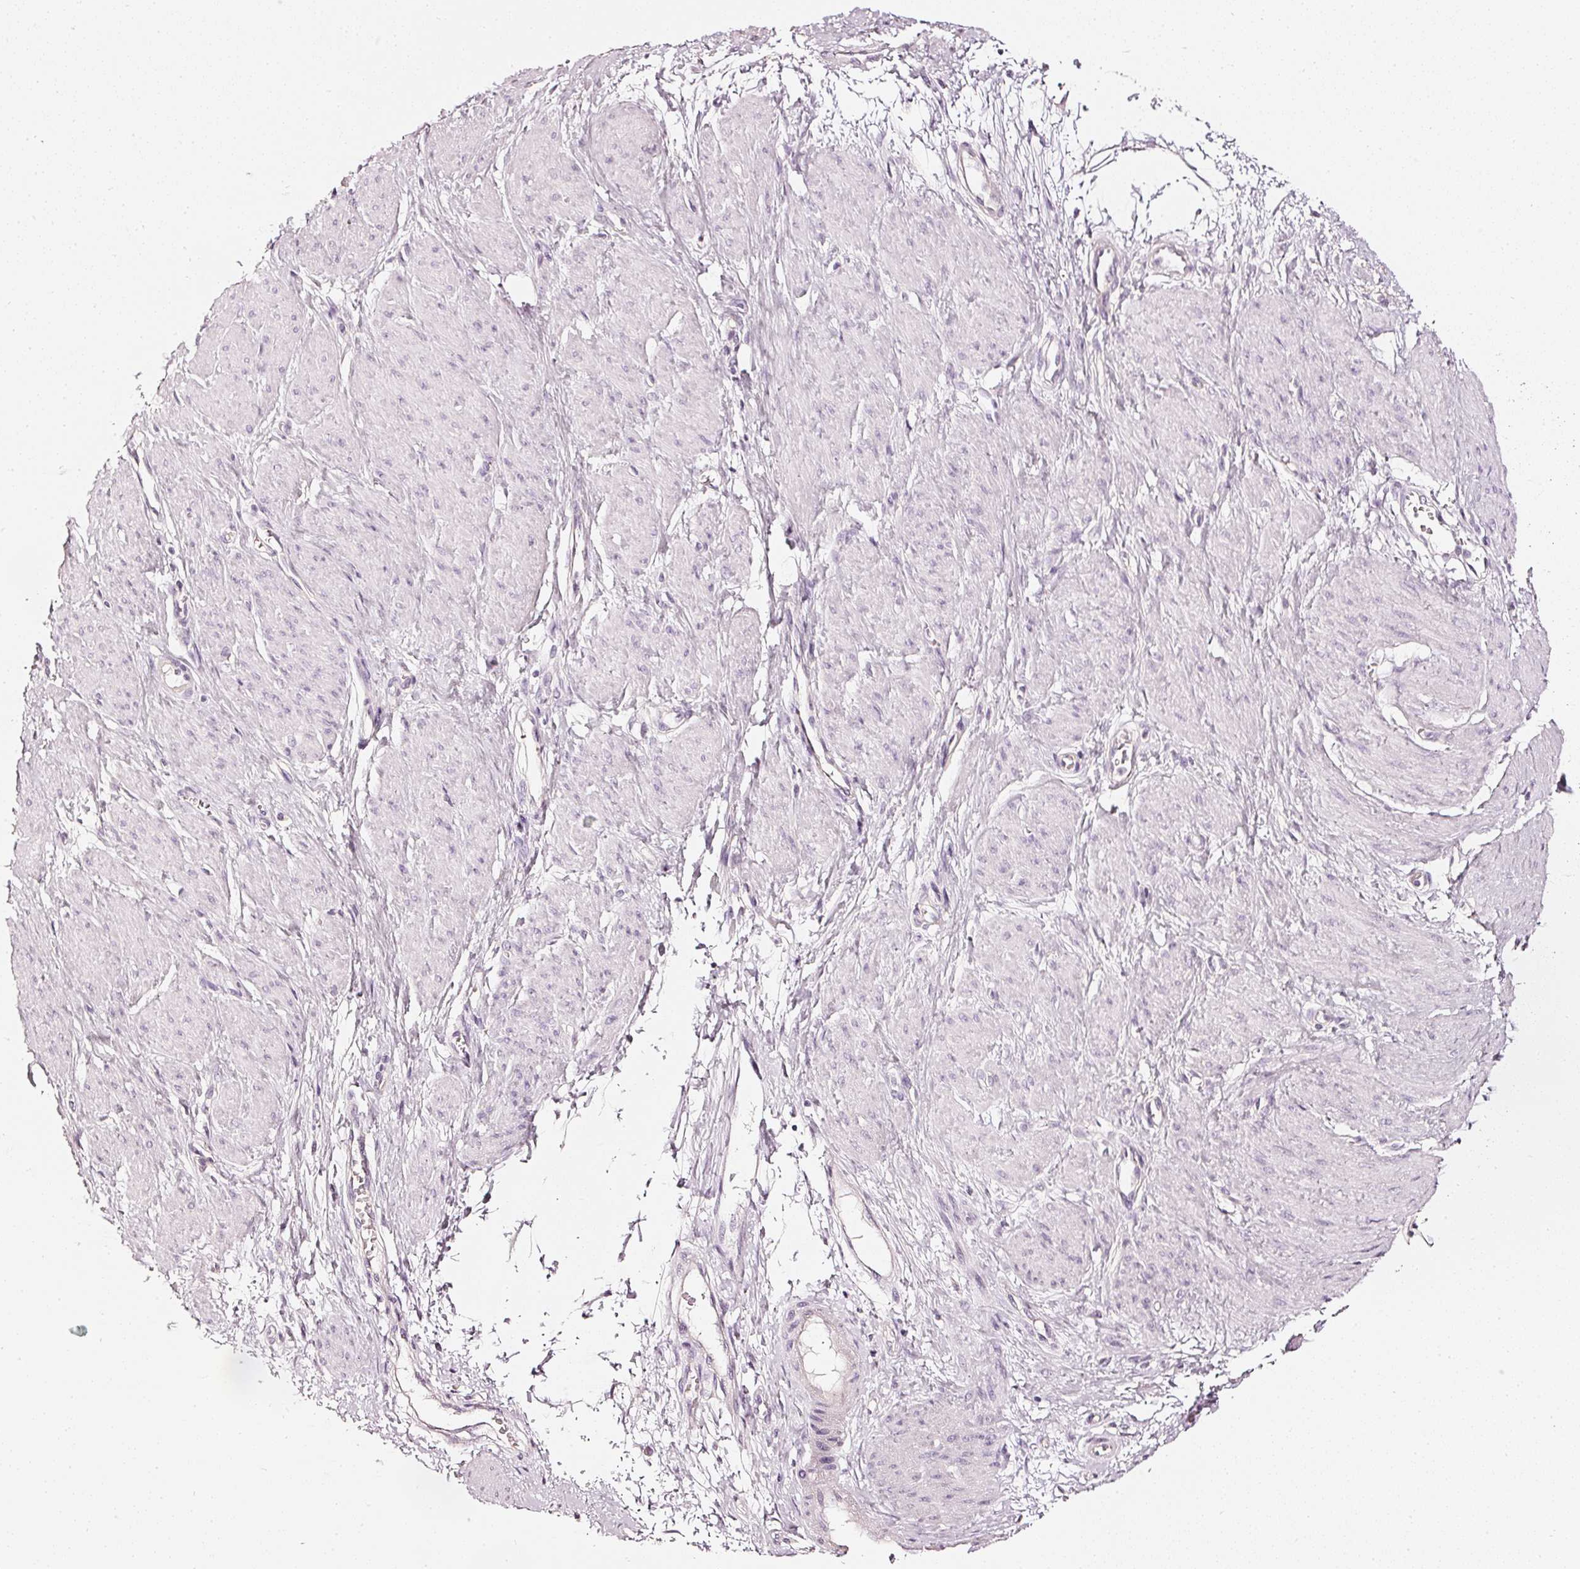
{"staining": {"intensity": "negative", "quantity": "none", "location": "none"}, "tissue": "smooth muscle", "cell_type": "Smooth muscle cells", "image_type": "normal", "snomed": [{"axis": "morphology", "description": "Normal tissue, NOS"}, {"axis": "topography", "description": "Smooth muscle"}, {"axis": "topography", "description": "Uterus"}], "caption": "High magnification brightfield microscopy of unremarkable smooth muscle stained with DAB (brown) and counterstained with hematoxylin (blue): smooth muscle cells show no significant staining.", "gene": "CNP", "patient": {"sex": "female", "age": 39}}